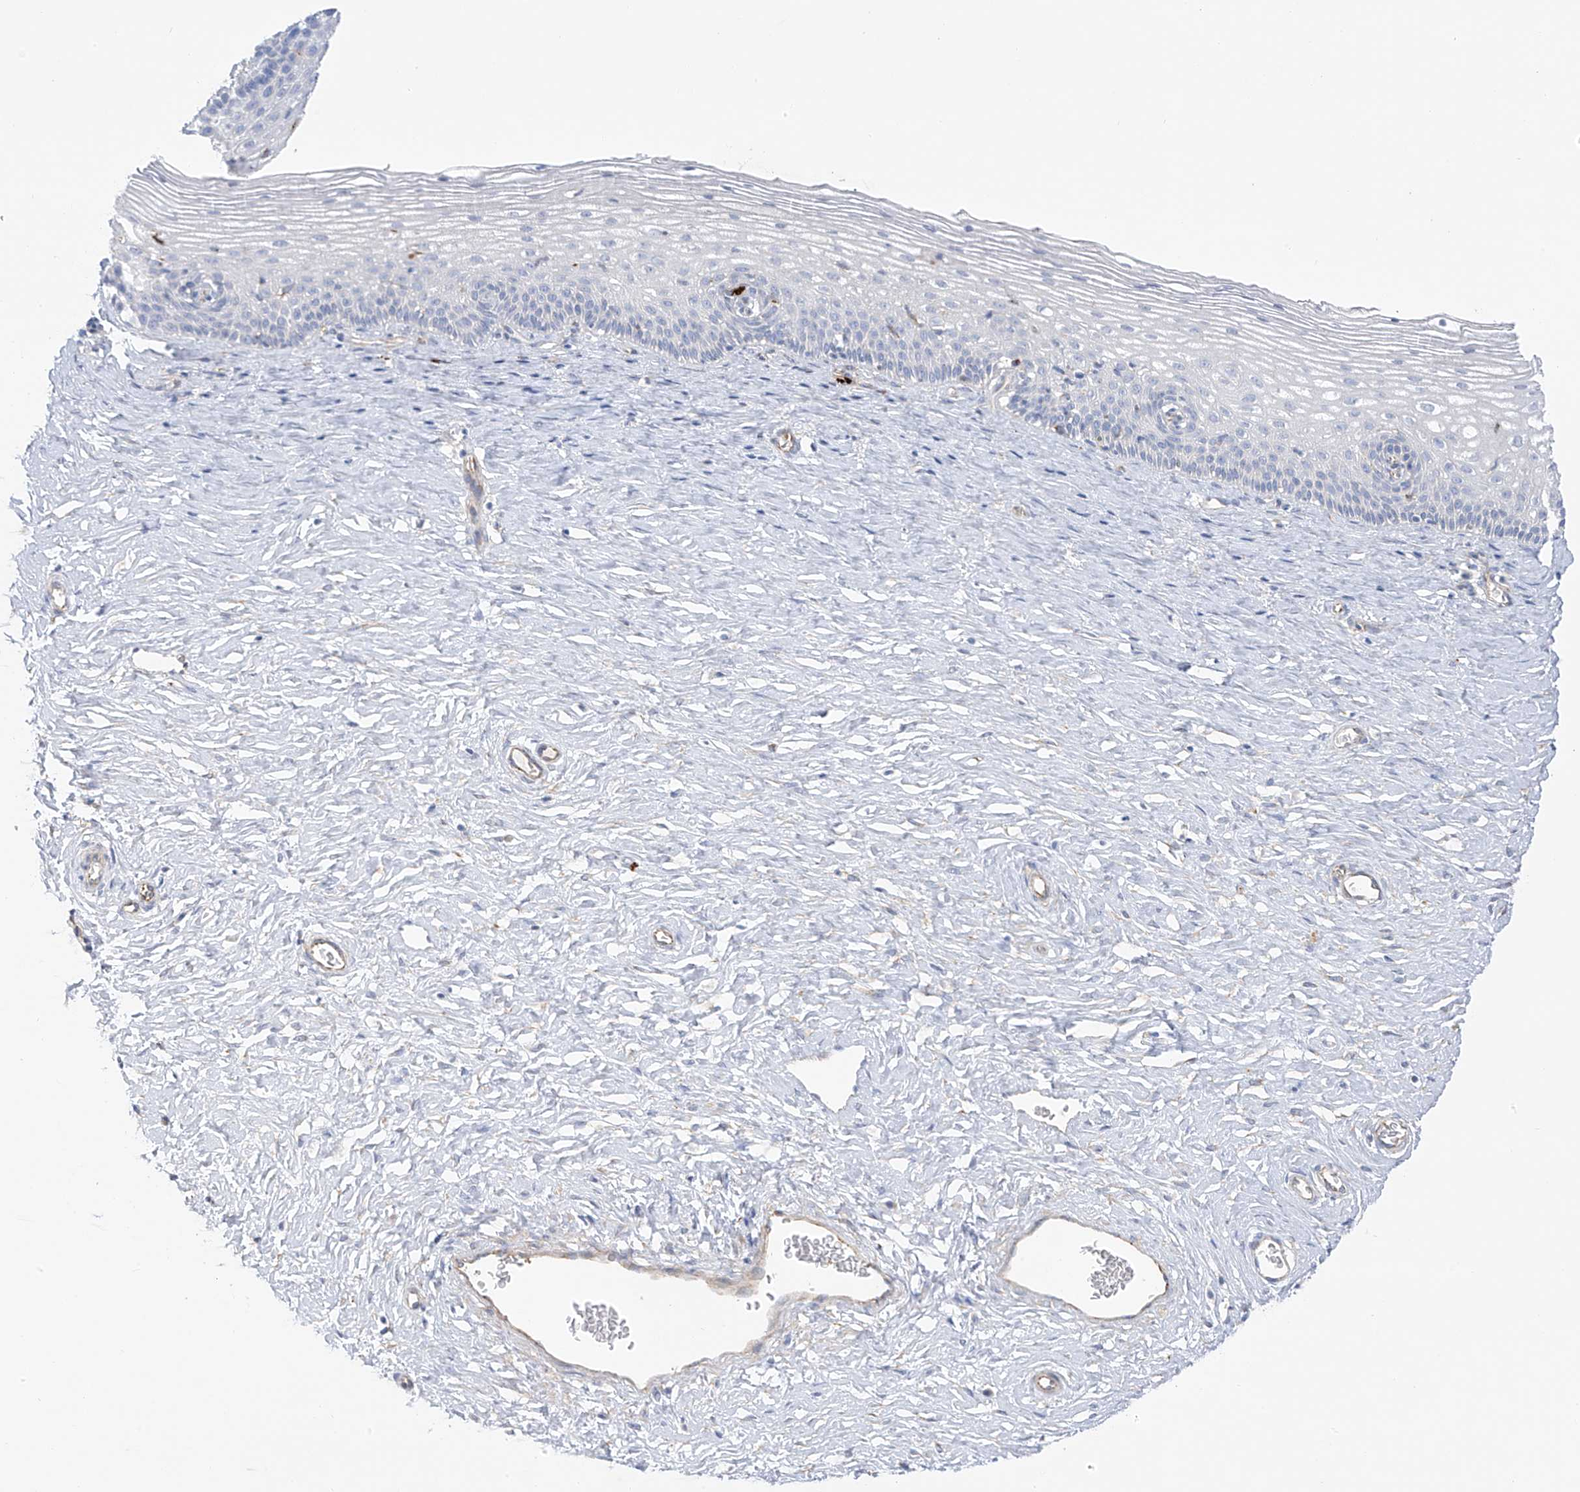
{"staining": {"intensity": "negative", "quantity": "none", "location": "none"}, "tissue": "cervix", "cell_type": "Glandular cells", "image_type": "normal", "snomed": [{"axis": "morphology", "description": "Normal tissue, NOS"}, {"axis": "topography", "description": "Cervix"}], "caption": "This is a histopathology image of immunohistochemistry (IHC) staining of benign cervix, which shows no positivity in glandular cells.", "gene": "TAL2", "patient": {"sex": "female", "age": 33}}